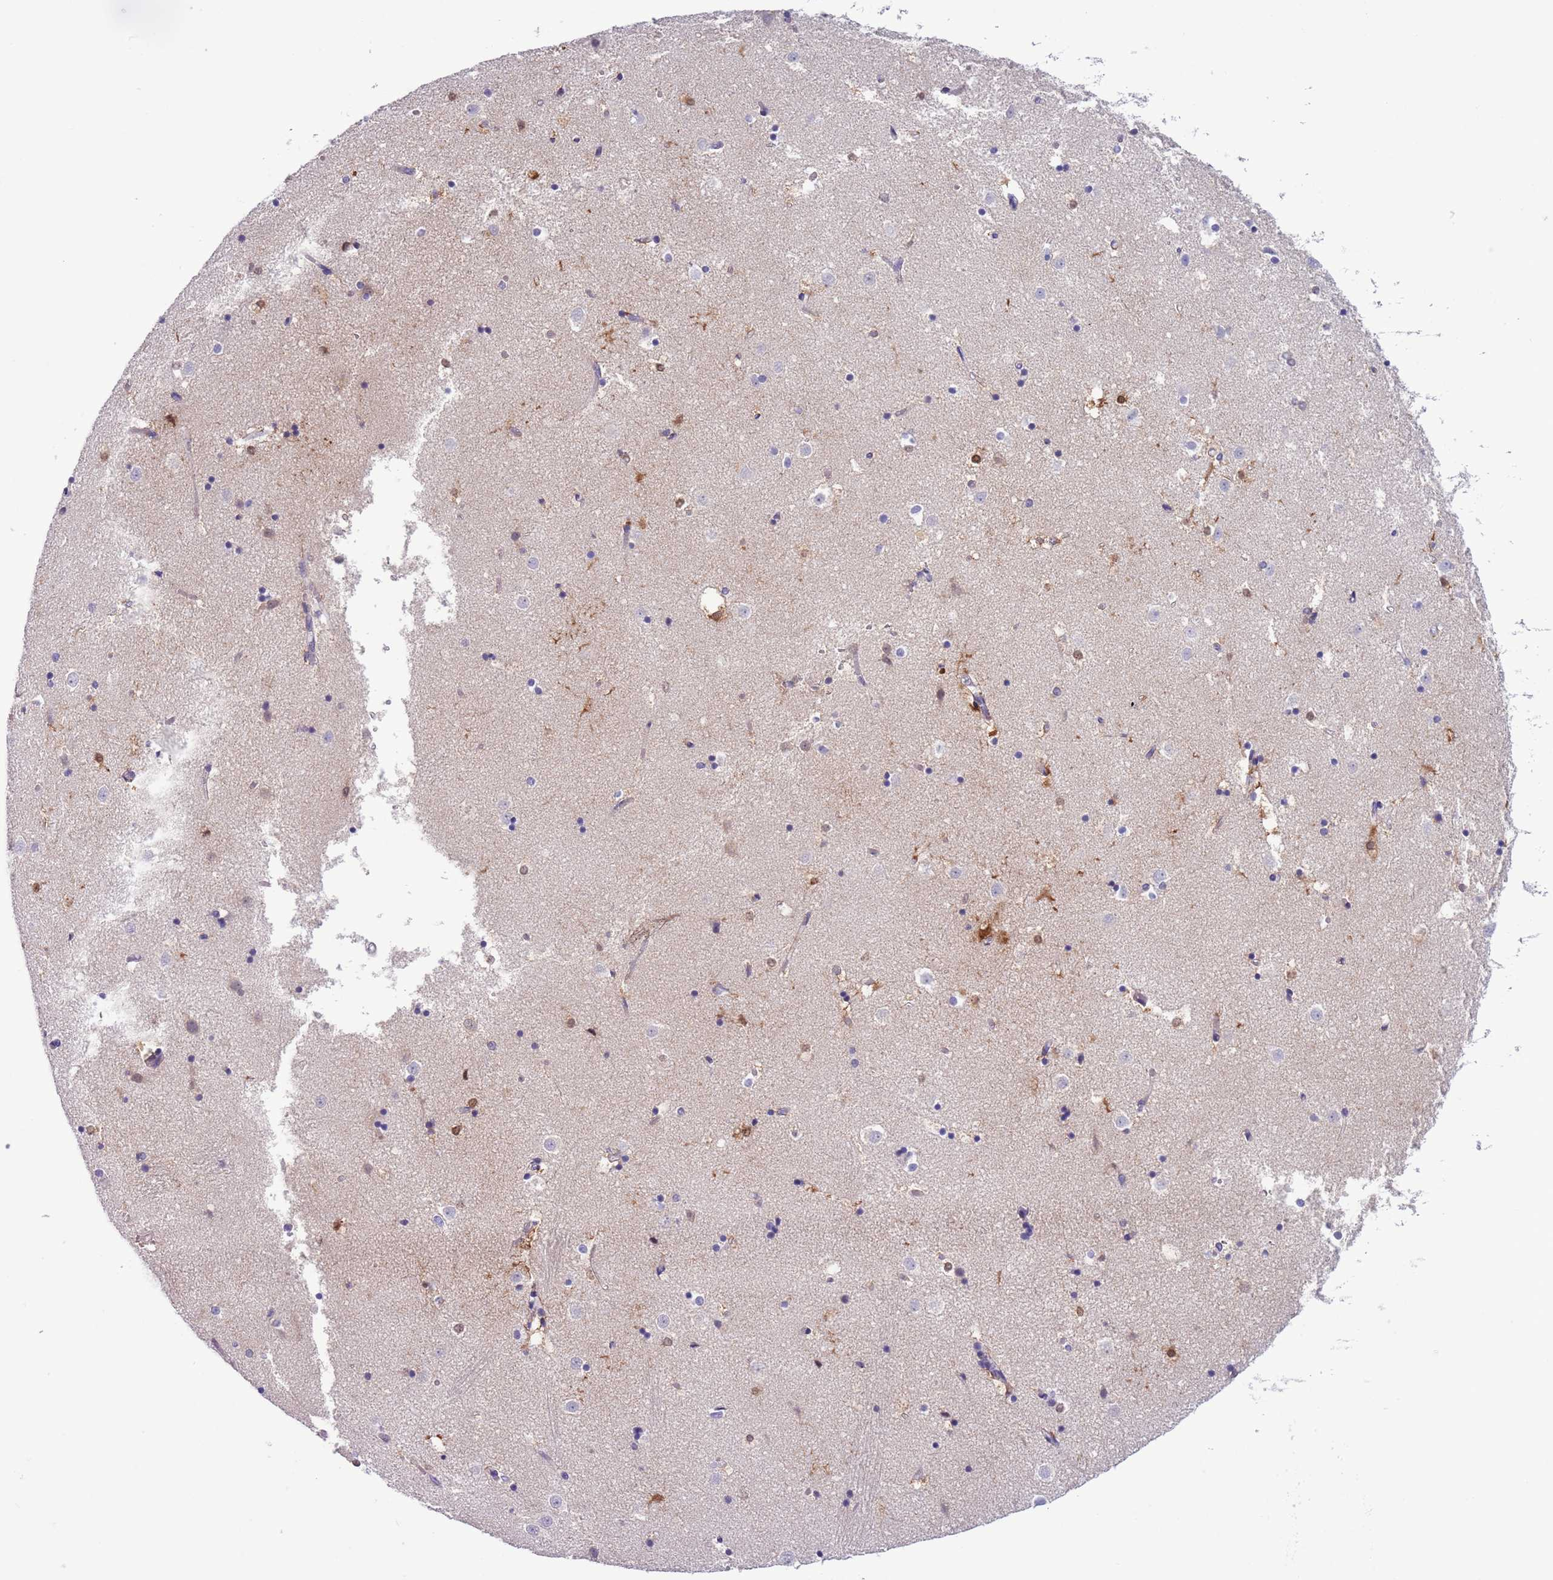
{"staining": {"intensity": "strong", "quantity": "<25%", "location": "cytoplasmic/membranous,nuclear"}, "tissue": "caudate", "cell_type": "Glial cells", "image_type": "normal", "snomed": [{"axis": "morphology", "description": "Normal tissue, NOS"}, {"axis": "topography", "description": "Lateral ventricle wall"}], "caption": "A brown stain highlights strong cytoplasmic/membranous,nuclear positivity of a protein in glial cells of benign caudate.", "gene": "PFKFB2", "patient": {"sex": "female", "age": 52}}